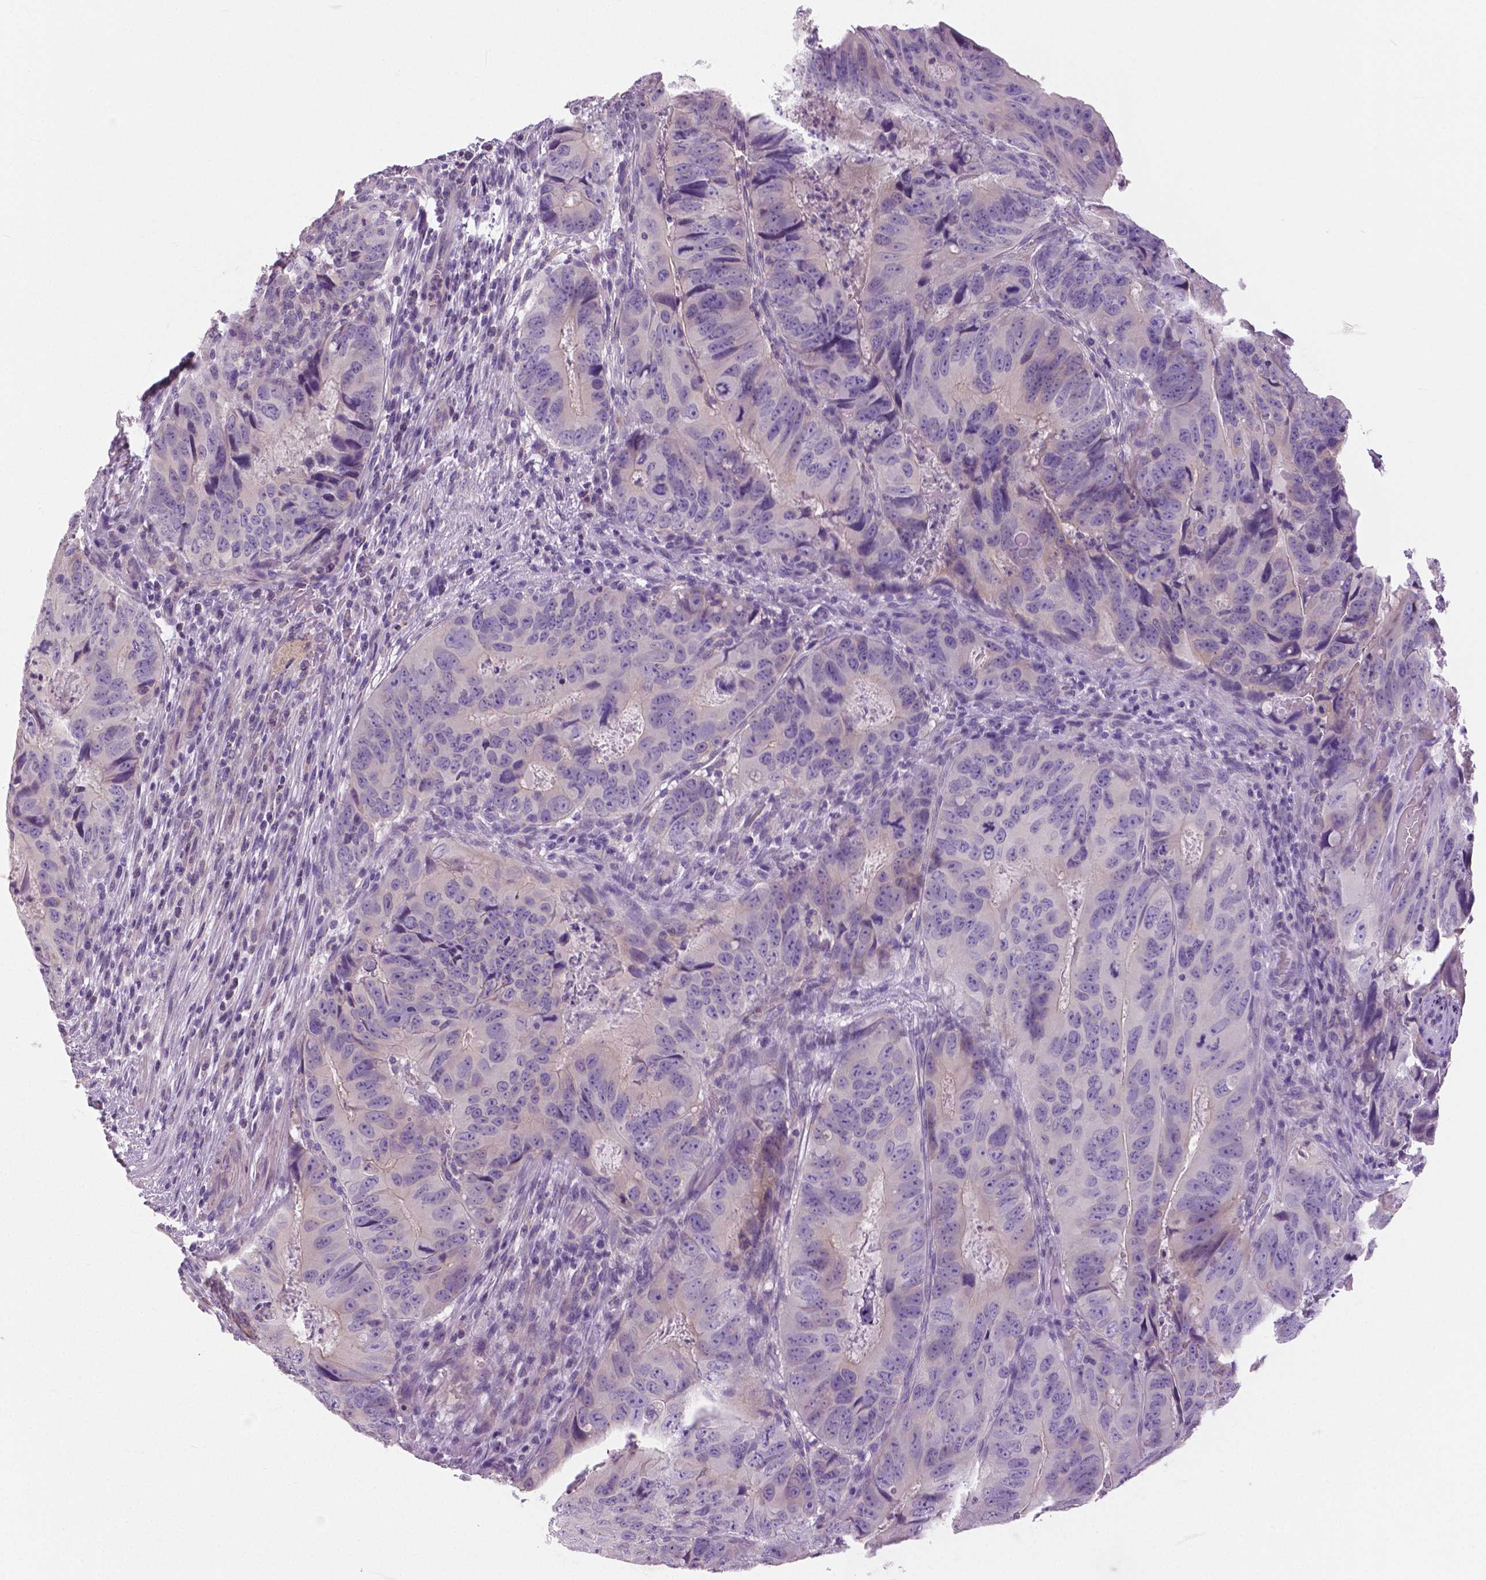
{"staining": {"intensity": "negative", "quantity": "none", "location": "none"}, "tissue": "colorectal cancer", "cell_type": "Tumor cells", "image_type": "cancer", "snomed": [{"axis": "morphology", "description": "Adenocarcinoma, NOS"}, {"axis": "topography", "description": "Colon"}], "caption": "Adenocarcinoma (colorectal) was stained to show a protein in brown. There is no significant staining in tumor cells.", "gene": "DNAH12", "patient": {"sex": "male", "age": 79}}